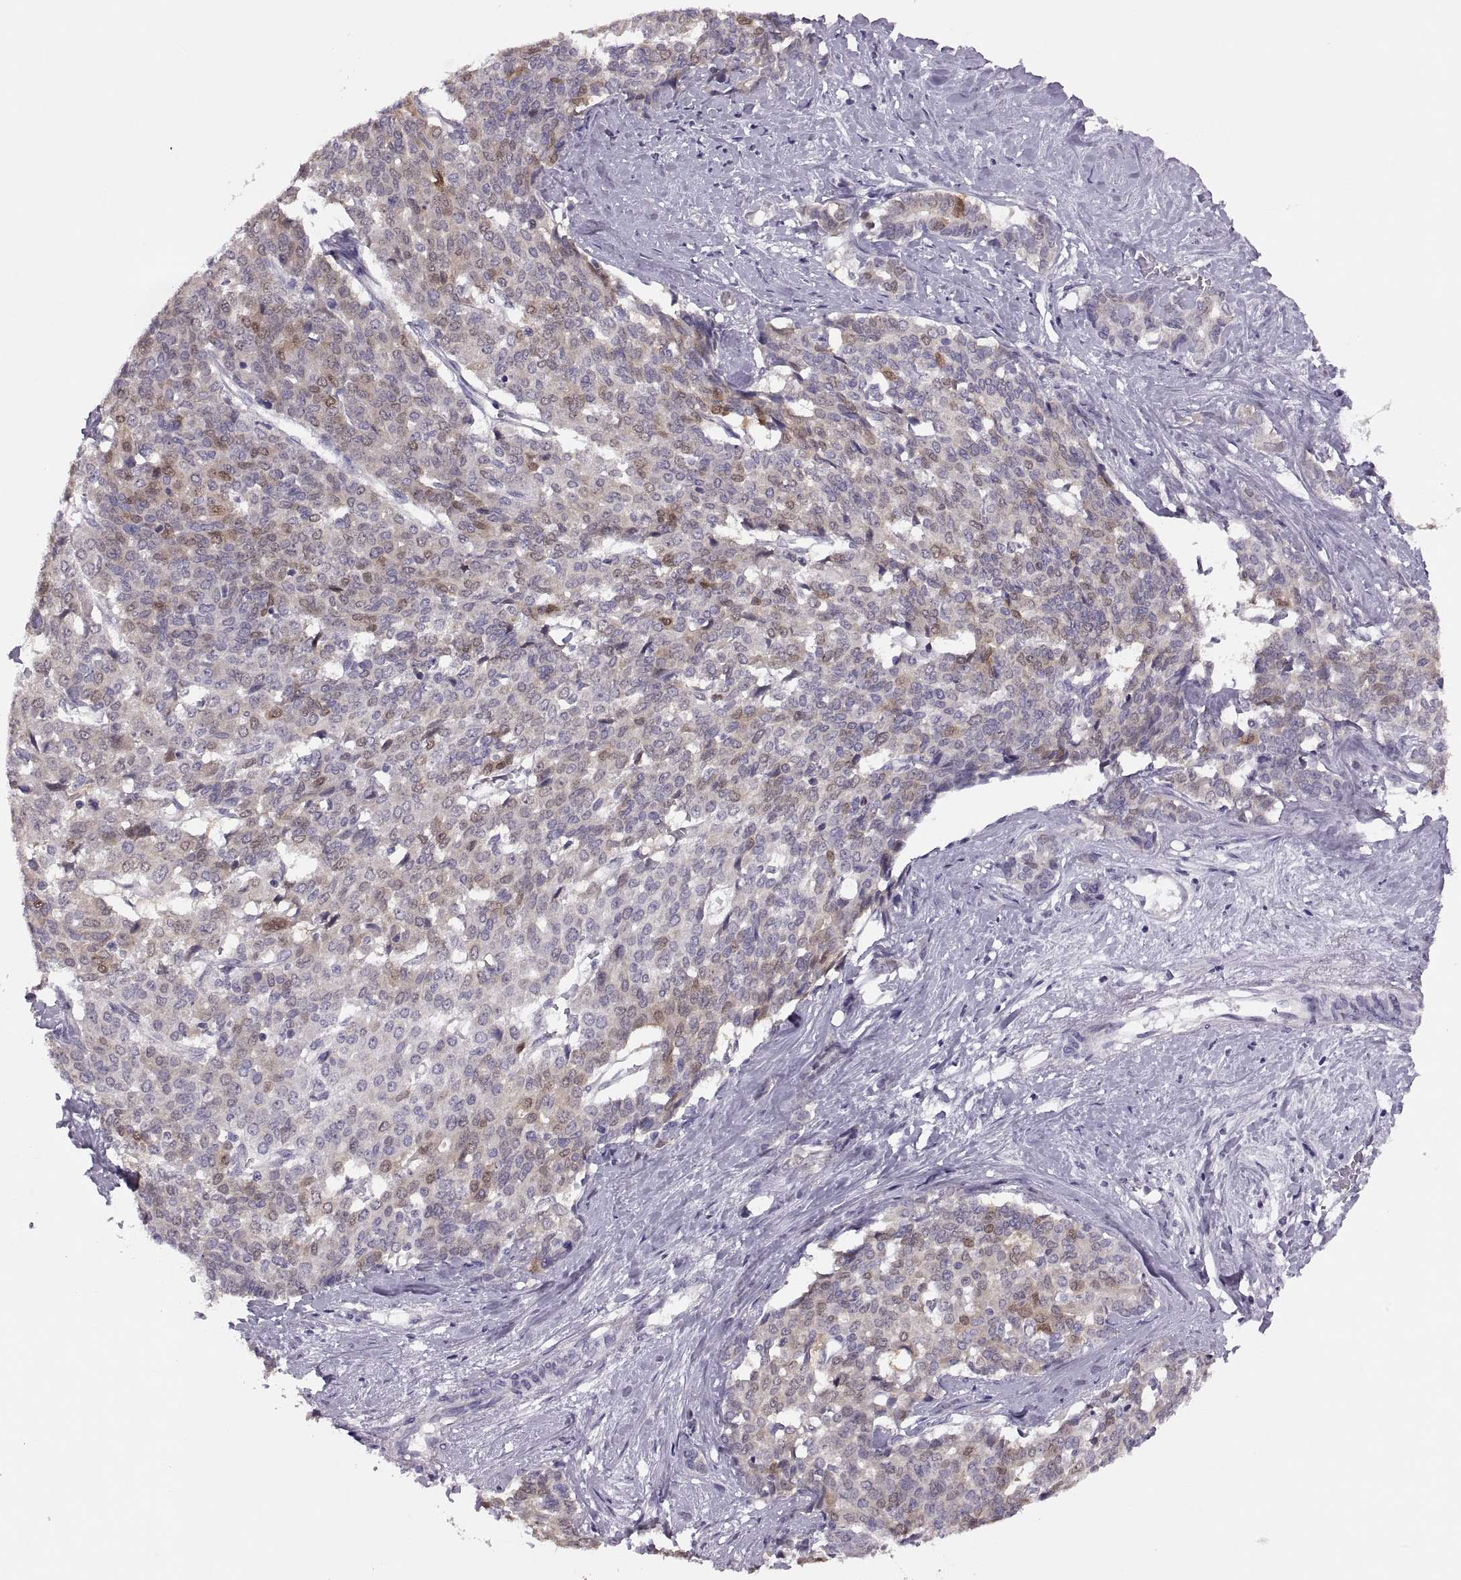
{"staining": {"intensity": "negative", "quantity": "none", "location": "none"}, "tissue": "liver cancer", "cell_type": "Tumor cells", "image_type": "cancer", "snomed": [{"axis": "morphology", "description": "Cholangiocarcinoma"}, {"axis": "topography", "description": "Liver"}], "caption": "The histopathology image reveals no significant expression in tumor cells of liver cancer.", "gene": "ADH6", "patient": {"sex": "female", "age": 47}}